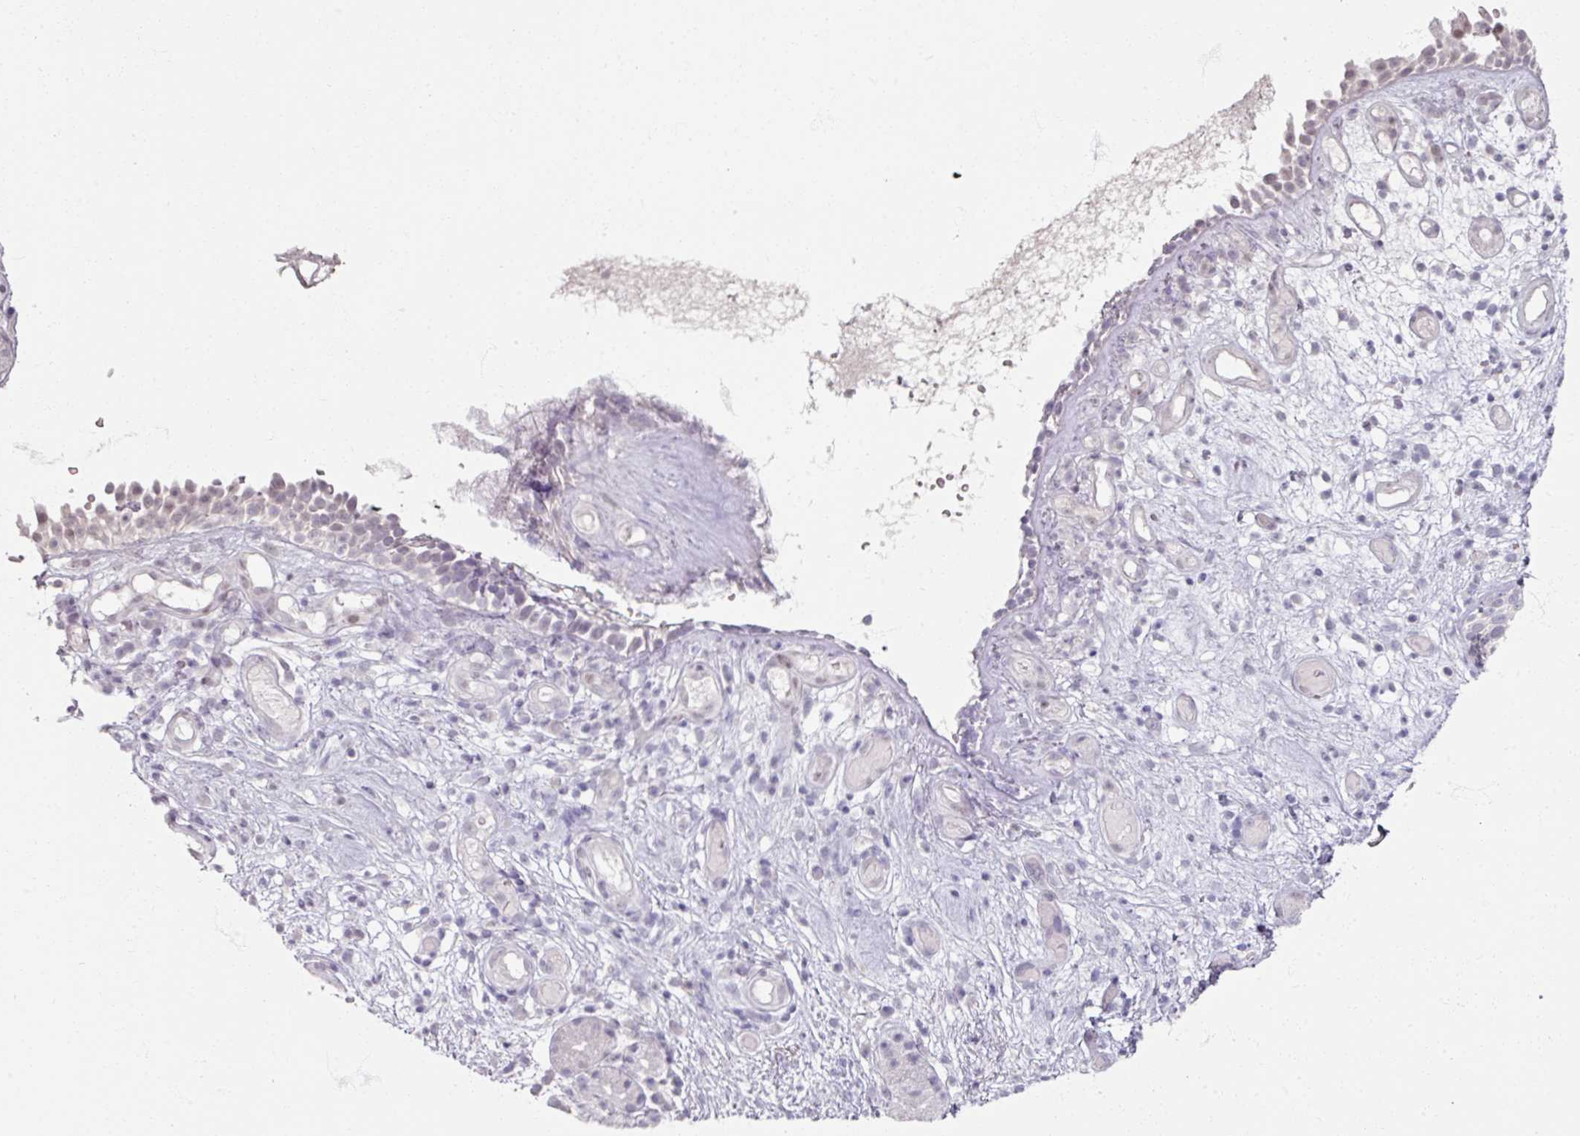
{"staining": {"intensity": "moderate", "quantity": "<25%", "location": "nuclear"}, "tissue": "nasopharynx", "cell_type": "Respiratory epithelial cells", "image_type": "normal", "snomed": [{"axis": "morphology", "description": "Normal tissue, NOS"}, {"axis": "morphology", "description": "Inflammation, NOS"}, {"axis": "topography", "description": "Nasopharynx"}], "caption": "Immunohistochemical staining of normal human nasopharynx demonstrates <25% levels of moderate nuclear protein staining in about <25% of respiratory epithelial cells.", "gene": "SOX11", "patient": {"sex": "male", "age": 54}}